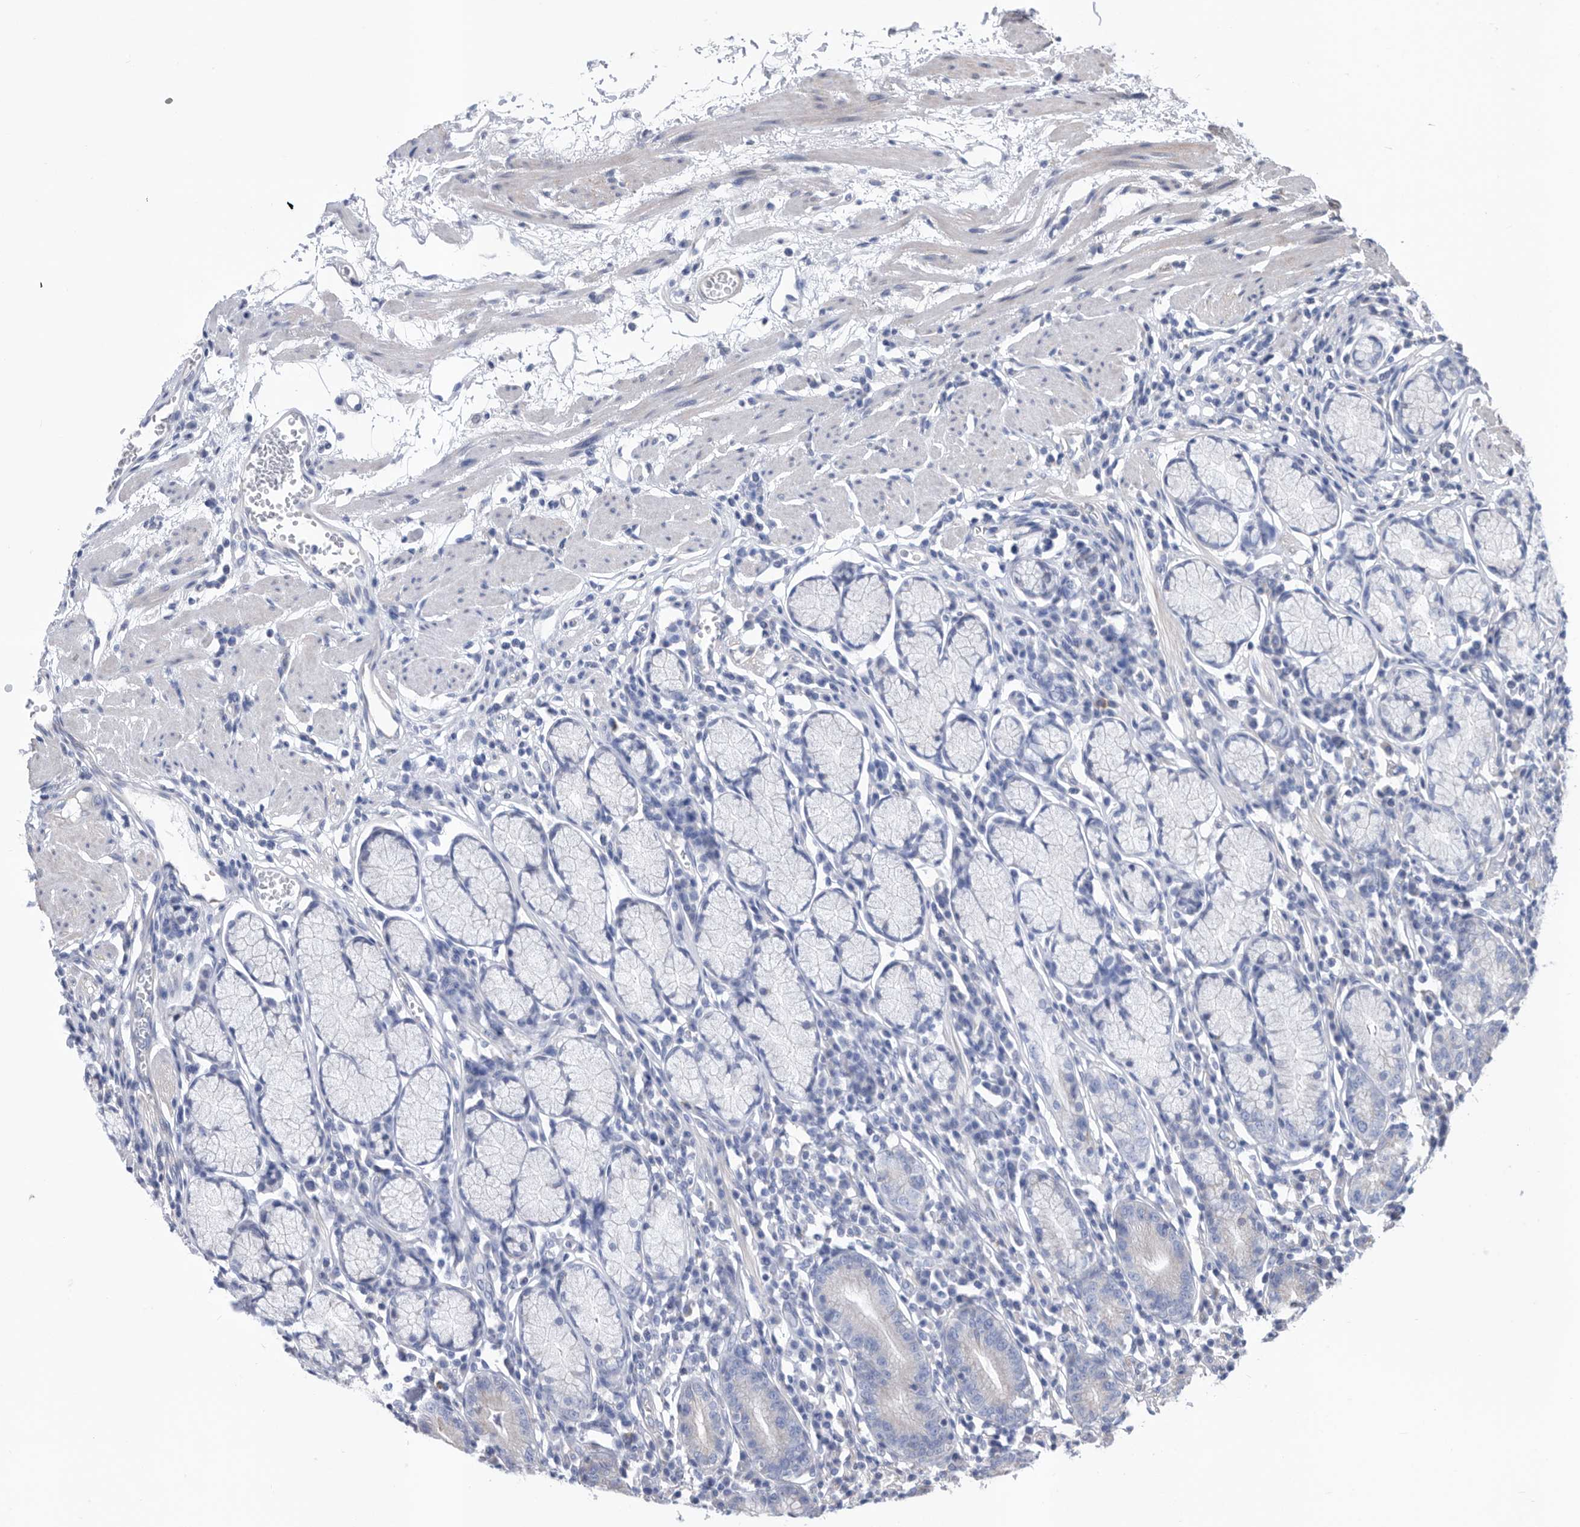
{"staining": {"intensity": "negative", "quantity": "none", "location": "none"}, "tissue": "stomach", "cell_type": "Glandular cells", "image_type": "normal", "snomed": [{"axis": "morphology", "description": "Normal tissue, NOS"}, {"axis": "topography", "description": "Stomach"}], "caption": "Immunohistochemistry image of normal stomach: stomach stained with DAB (3,3'-diaminobenzidine) shows no significant protein expression in glandular cells.", "gene": "ATP13A3", "patient": {"sex": "male", "age": 55}}